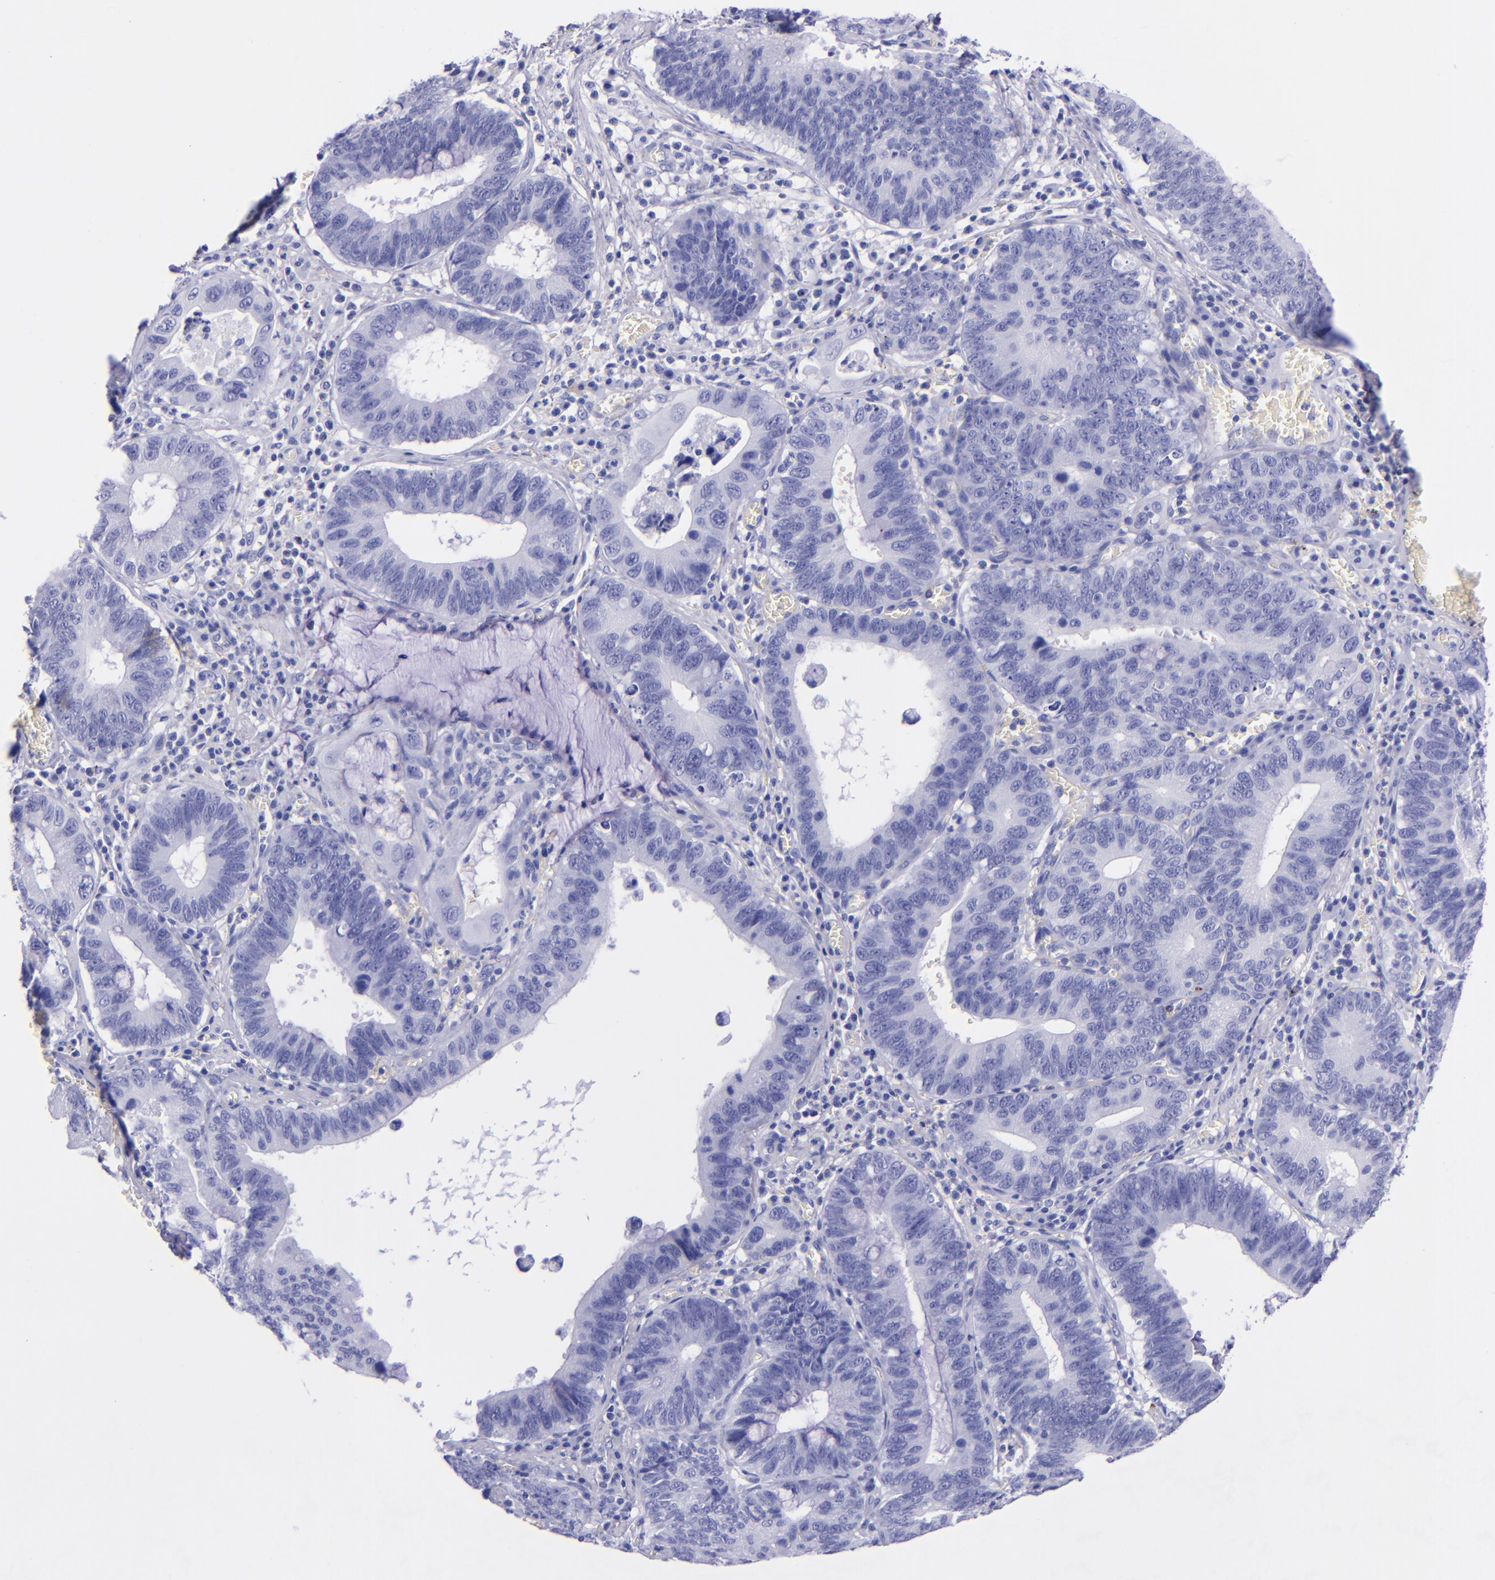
{"staining": {"intensity": "negative", "quantity": "none", "location": "none"}, "tissue": "stomach cancer", "cell_type": "Tumor cells", "image_type": "cancer", "snomed": [{"axis": "morphology", "description": "Adenocarcinoma, NOS"}, {"axis": "topography", "description": "Stomach"}, {"axis": "topography", "description": "Gastric cardia"}], "caption": "This is an IHC histopathology image of human adenocarcinoma (stomach). There is no staining in tumor cells.", "gene": "LAG3", "patient": {"sex": "male", "age": 59}}